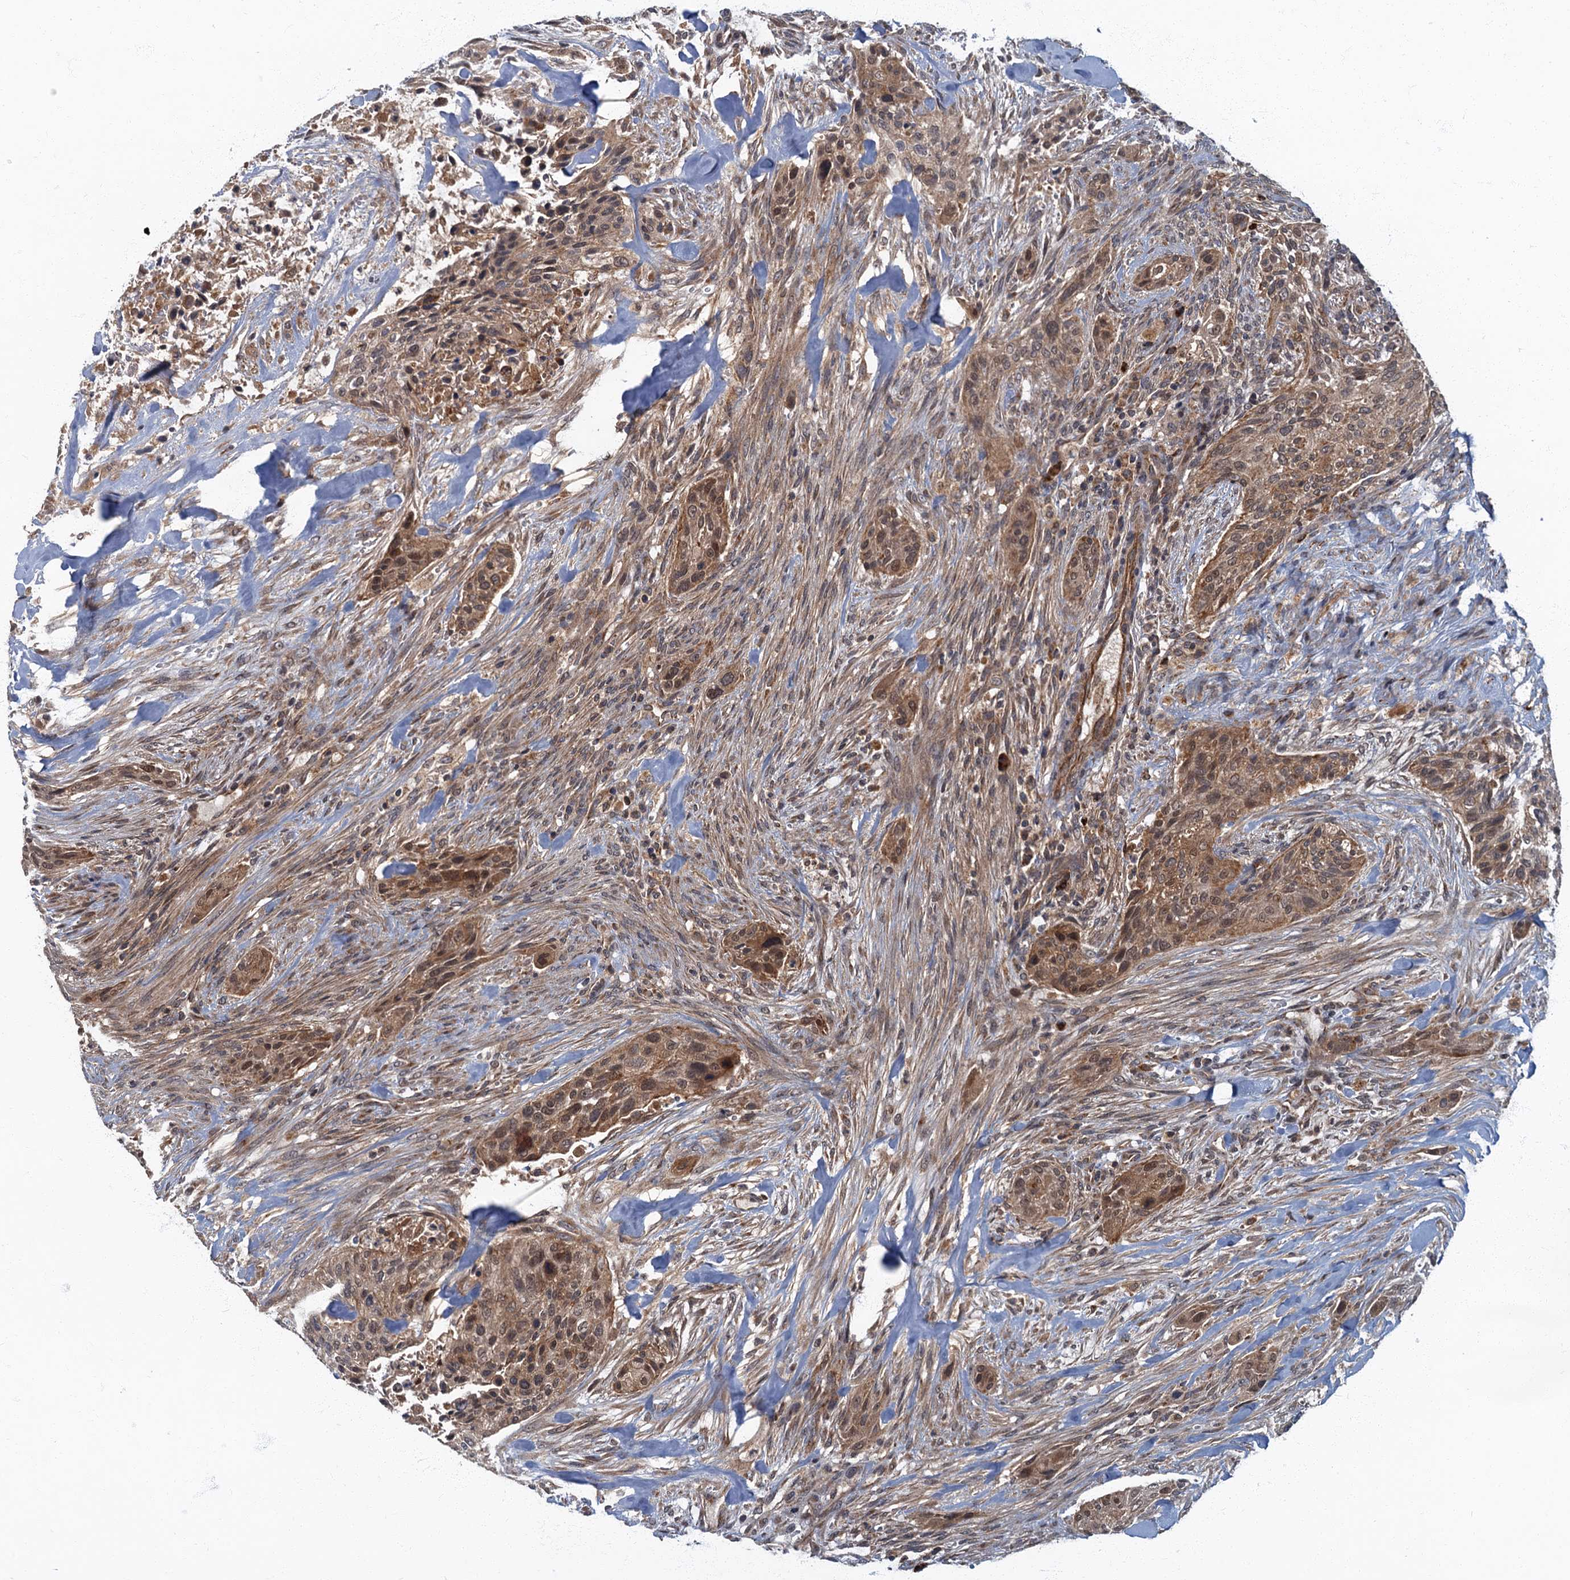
{"staining": {"intensity": "moderate", "quantity": ">75%", "location": "cytoplasmic/membranous"}, "tissue": "urothelial cancer", "cell_type": "Tumor cells", "image_type": "cancer", "snomed": [{"axis": "morphology", "description": "Urothelial carcinoma, High grade"}, {"axis": "topography", "description": "Urinary bladder"}], "caption": "Immunohistochemistry (IHC) of human urothelial carcinoma (high-grade) displays medium levels of moderate cytoplasmic/membranous positivity in about >75% of tumor cells.", "gene": "SLC11A2", "patient": {"sex": "male", "age": 35}}